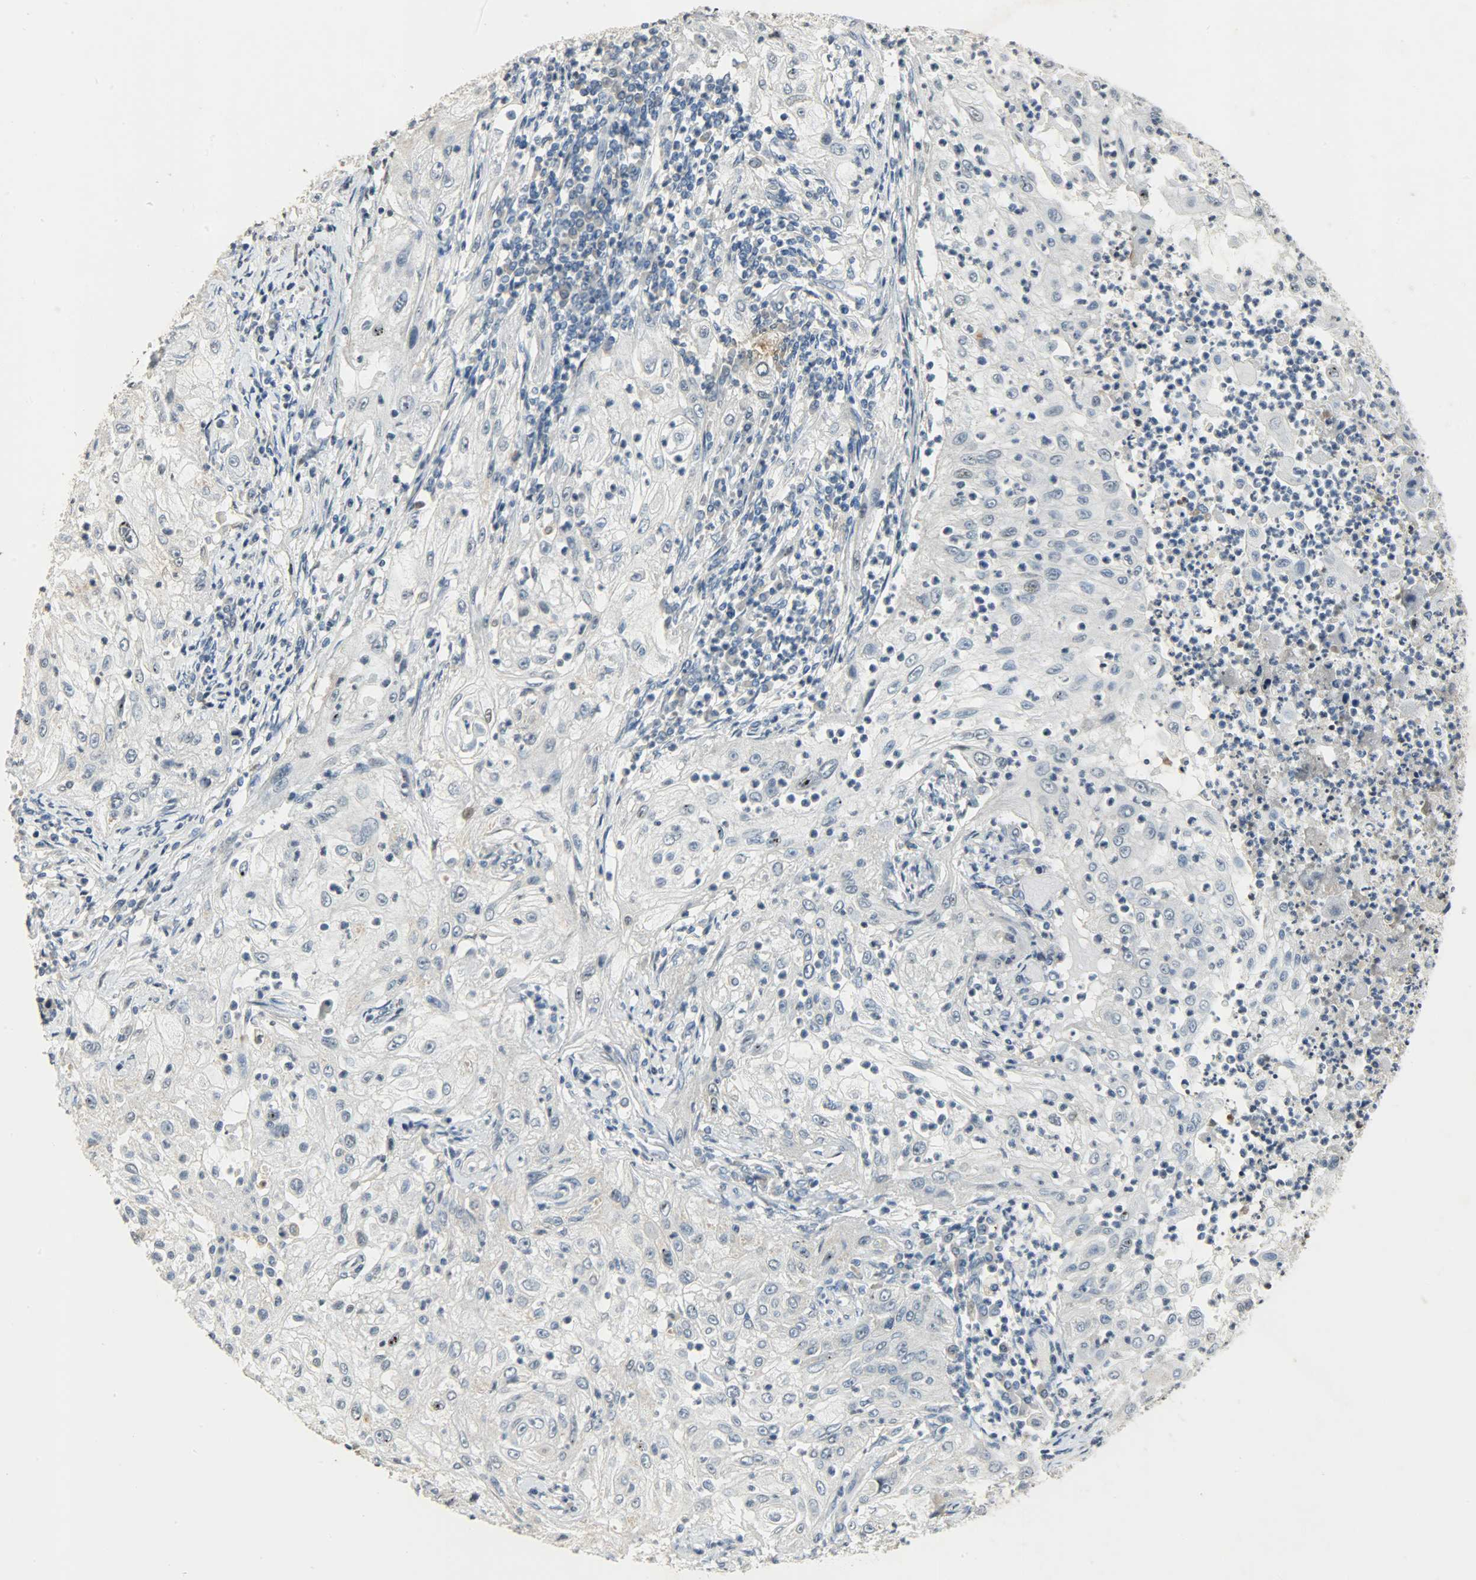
{"staining": {"intensity": "negative", "quantity": "none", "location": "none"}, "tissue": "lung cancer", "cell_type": "Tumor cells", "image_type": "cancer", "snomed": [{"axis": "morphology", "description": "Inflammation, NOS"}, {"axis": "morphology", "description": "Squamous cell carcinoma, NOS"}, {"axis": "topography", "description": "Lymph node"}, {"axis": "topography", "description": "Soft tissue"}, {"axis": "topography", "description": "Lung"}], "caption": "A high-resolution image shows IHC staining of lung cancer, which demonstrates no significant staining in tumor cells. (Immunohistochemistry, brightfield microscopy, high magnification).", "gene": "DNAJB6", "patient": {"sex": "male", "age": 66}}